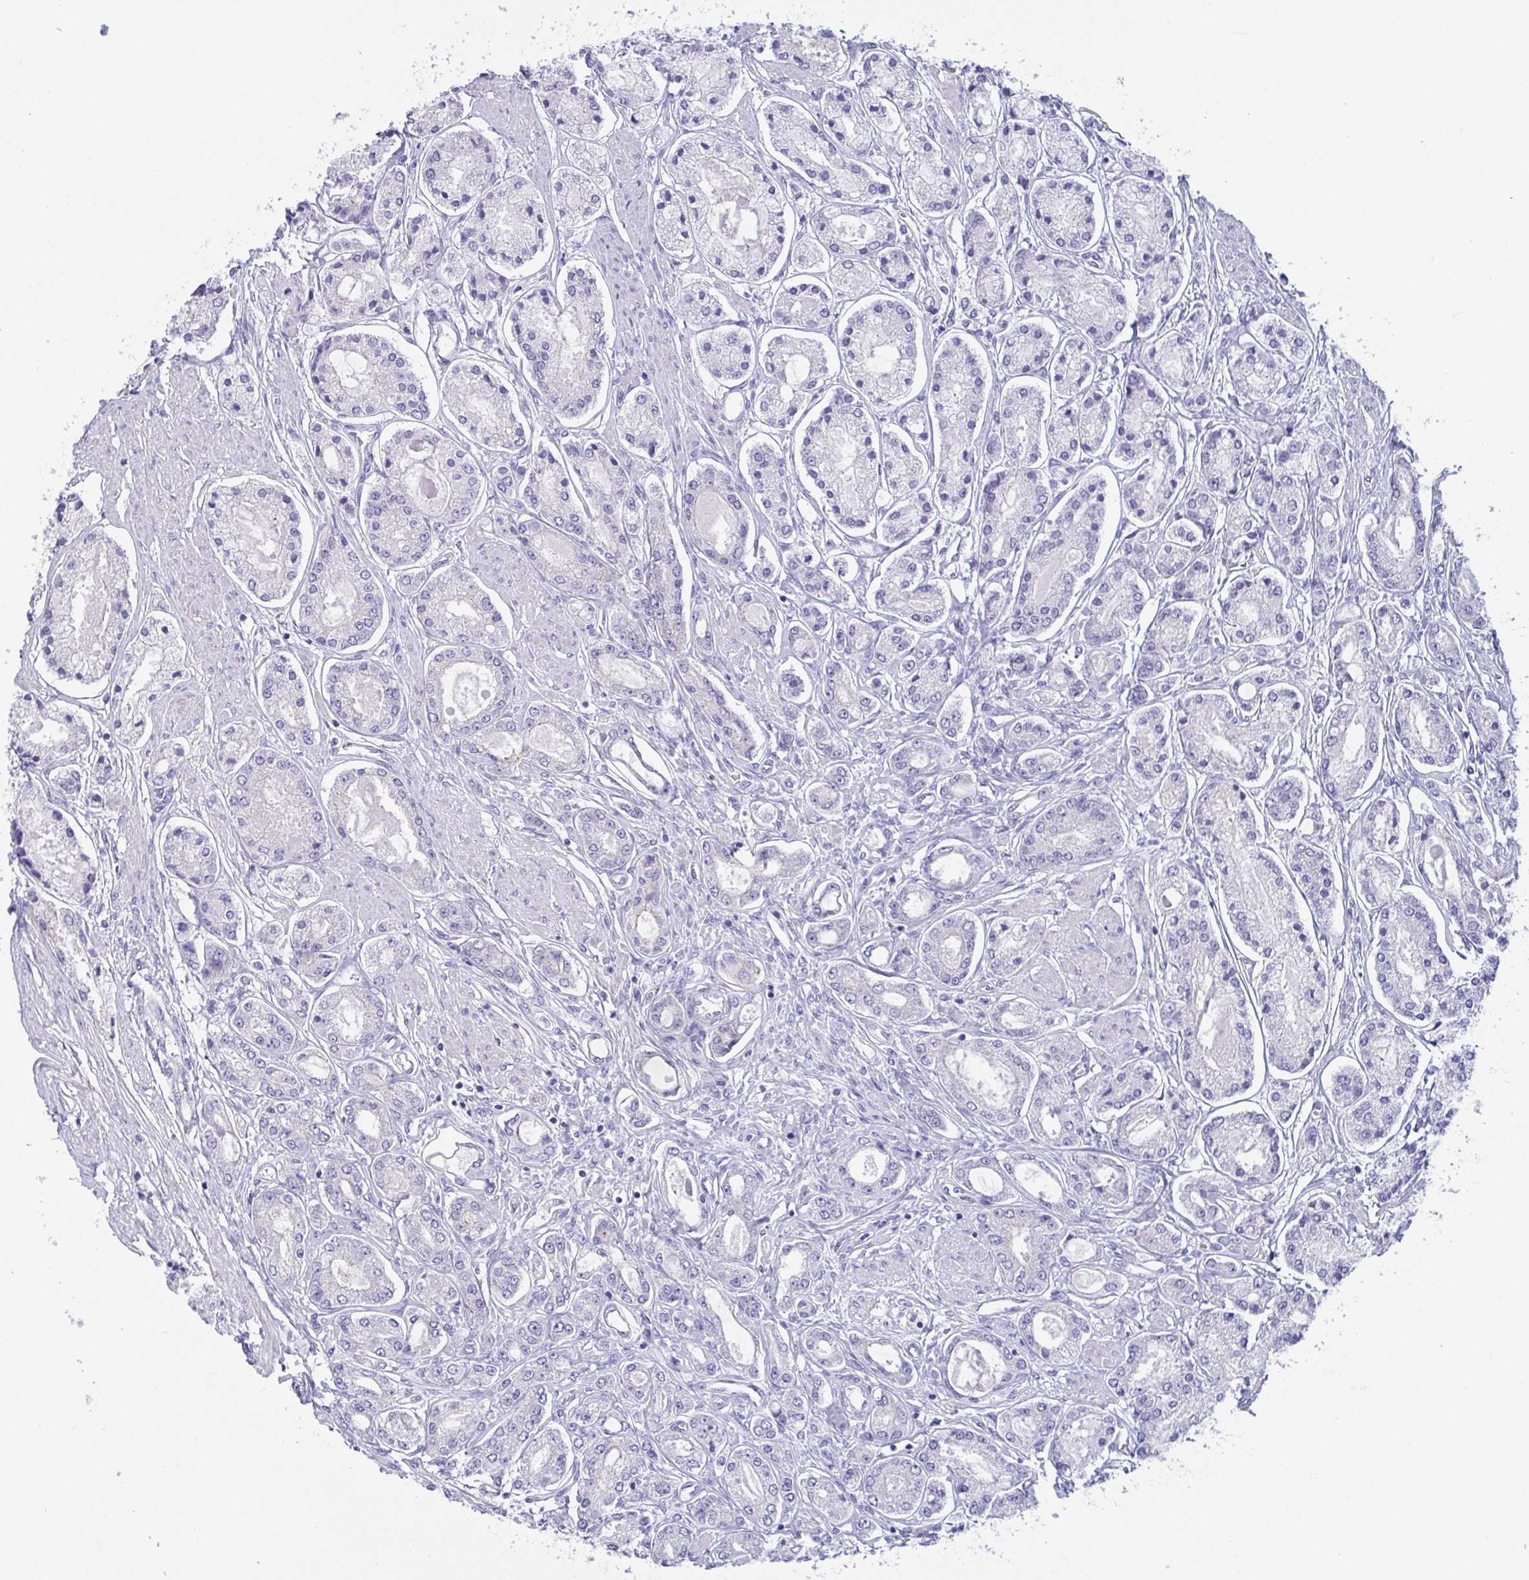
{"staining": {"intensity": "negative", "quantity": "none", "location": "none"}, "tissue": "prostate cancer", "cell_type": "Tumor cells", "image_type": "cancer", "snomed": [{"axis": "morphology", "description": "Adenocarcinoma, High grade"}, {"axis": "topography", "description": "Prostate"}], "caption": "High magnification brightfield microscopy of high-grade adenocarcinoma (prostate) stained with DAB (3,3'-diaminobenzidine) (brown) and counterstained with hematoxylin (blue): tumor cells show no significant positivity.", "gene": "OXLD1", "patient": {"sex": "male", "age": 66}}